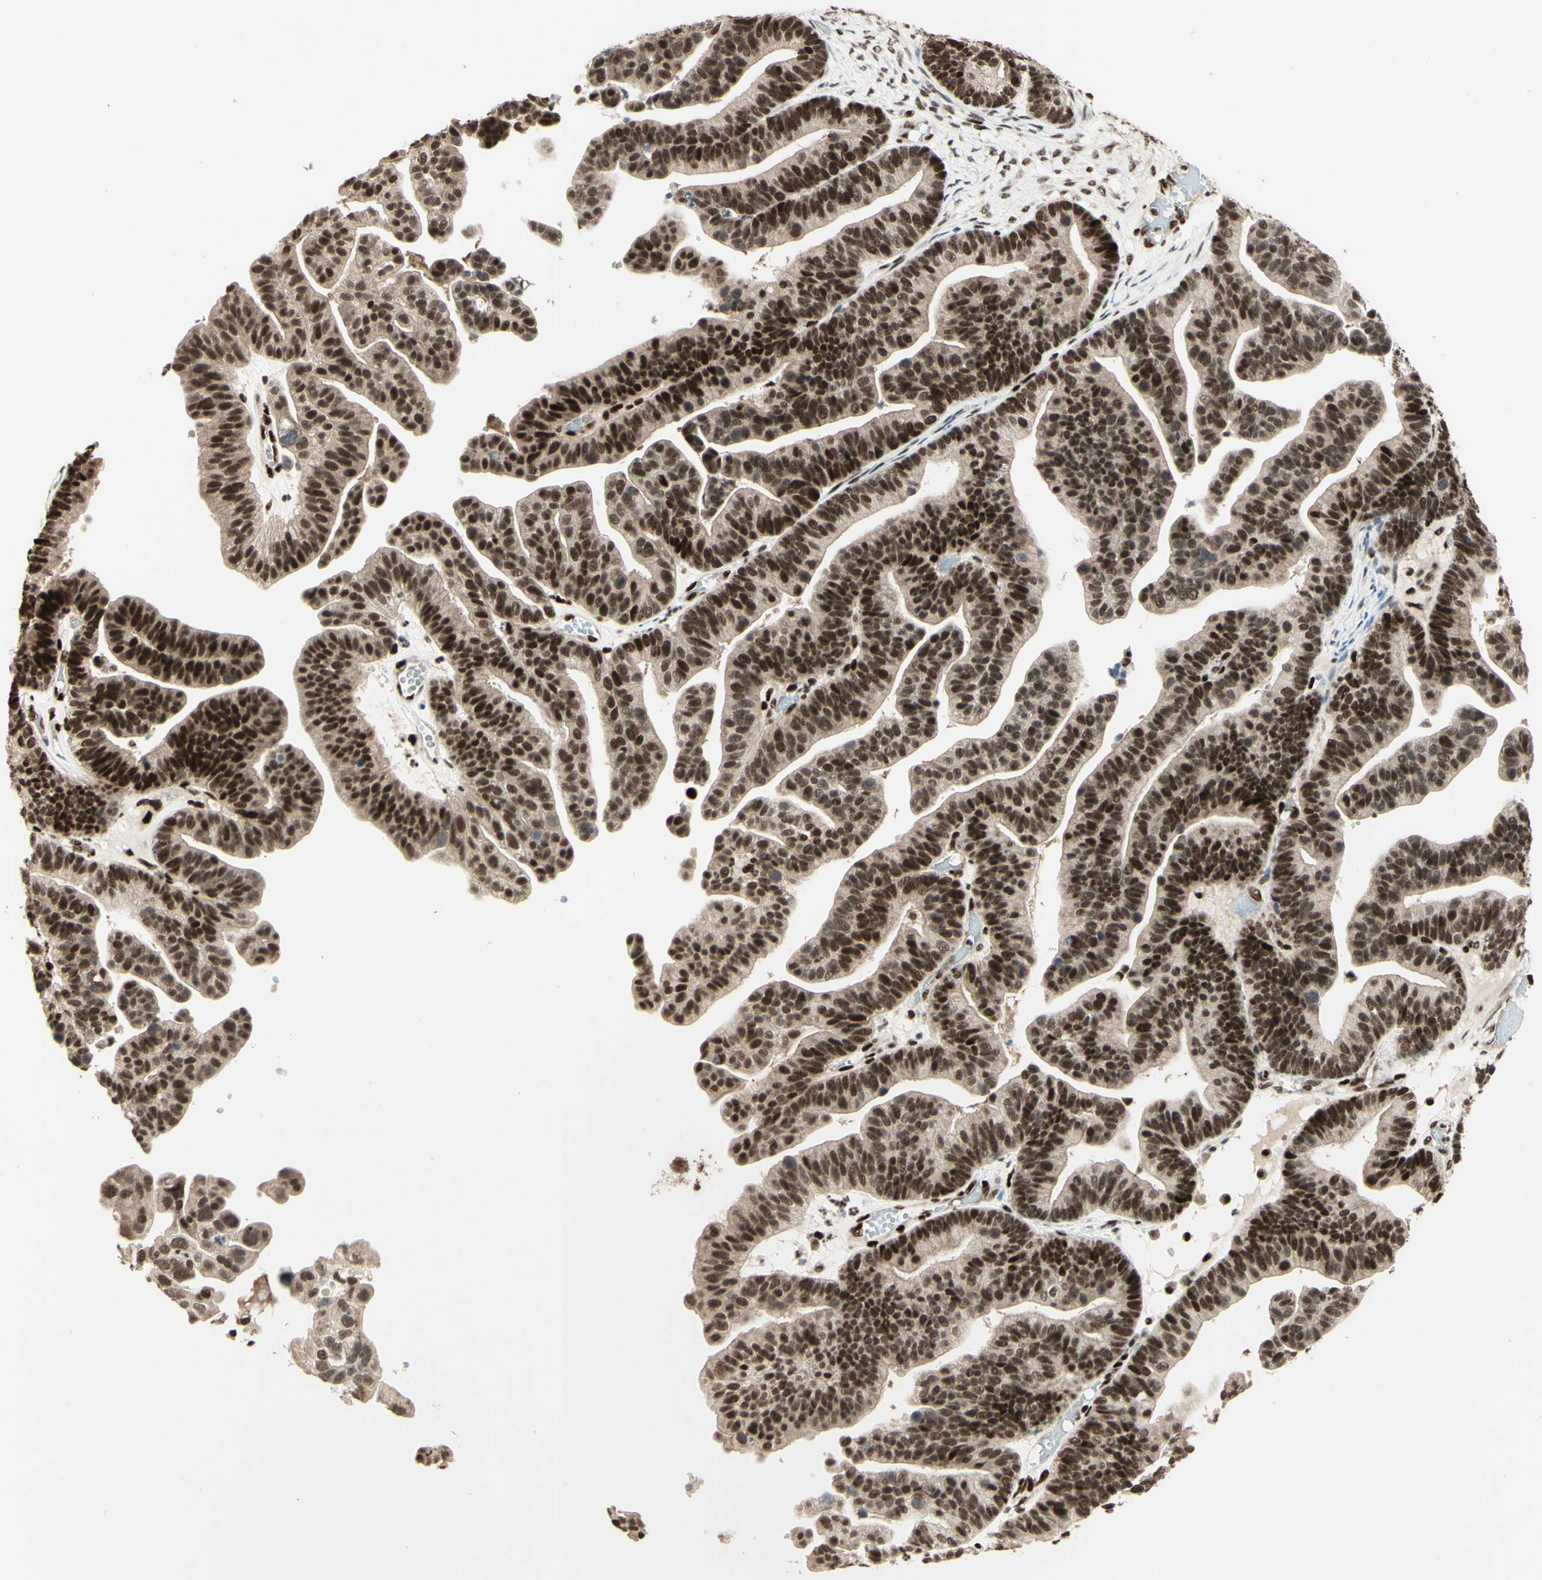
{"staining": {"intensity": "strong", "quantity": ">75%", "location": "nuclear"}, "tissue": "ovarian cancer", "cell_type": "Tumor cells", "image_type": "cancer", "snomed": [{"axis": "morphology", "description": "Cystadenocarcinoma, serous, NOS"}, {"axis": "topography", "description": "Ovary"}], "caption": "Ovarian cancer (serous cystadenocarcinoma) stained for a protein (brown) reveals strong nuclear positive positivity in approximately >75% of tumor cells.", "gene": "NR3C1", "patient": {"sex": "female", "age": 56}}